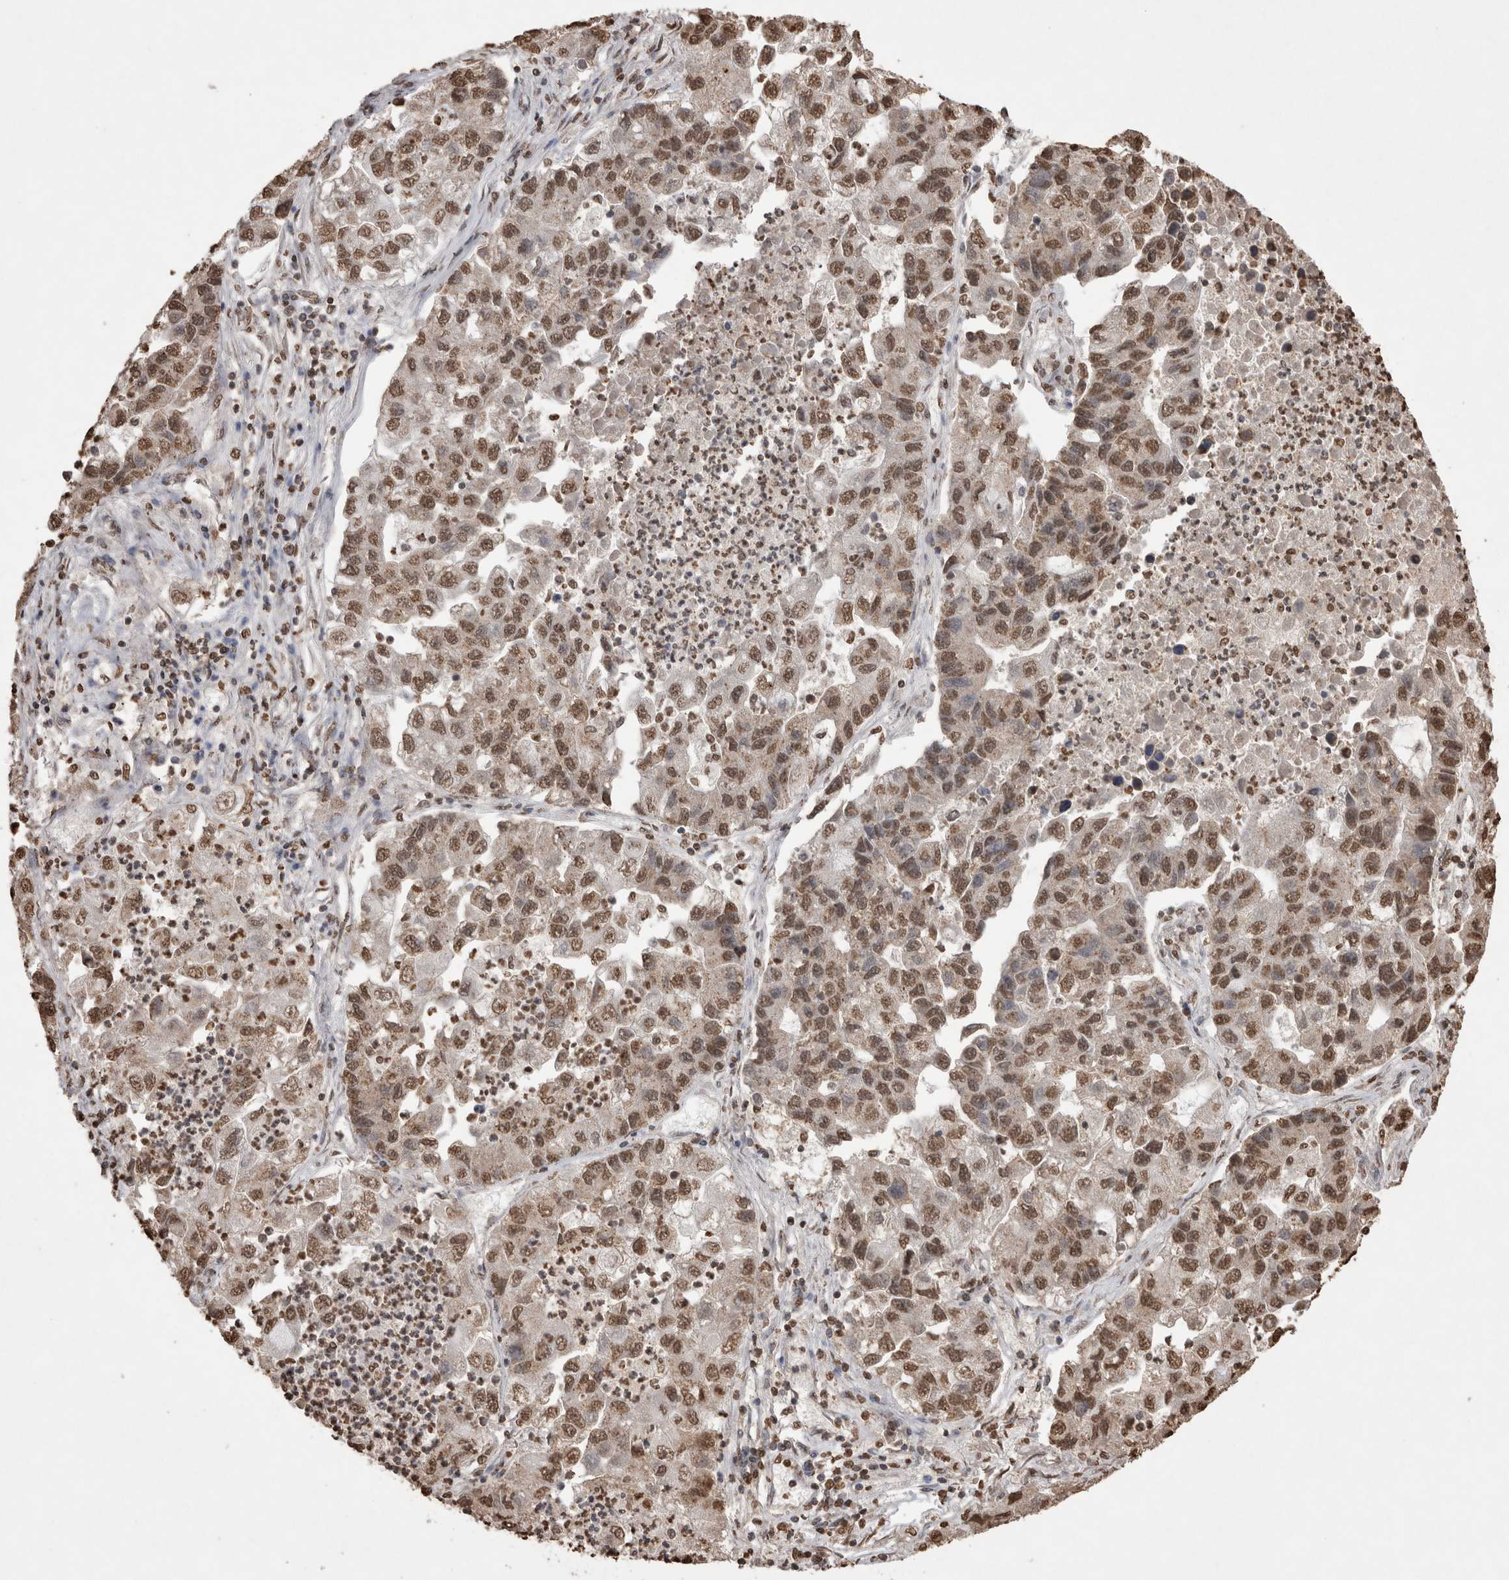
{"staining": {"intensity": "moderate", "quantity": ">75%", "location": "nuclear"}, "tissue": "lung cancer", "cell_type": "Tumor cells", "image_type": "cancer", "snomed": [{"axis": "morphology", "description": "Adenocarcinoma, NOS"}, {"axis": "topography", "description": "Lung"}], "caption": "Protein staining shows moderate nuclear expression in approximately >75% of tumor cells in lung cancer (adenocarcinoma). Immunohistochemistry (ihc) stains the protein of interest in brown and the nuclei are stained blue.", "gene": "POU5F1", "patient": {"sex": "female", "age": 51}}